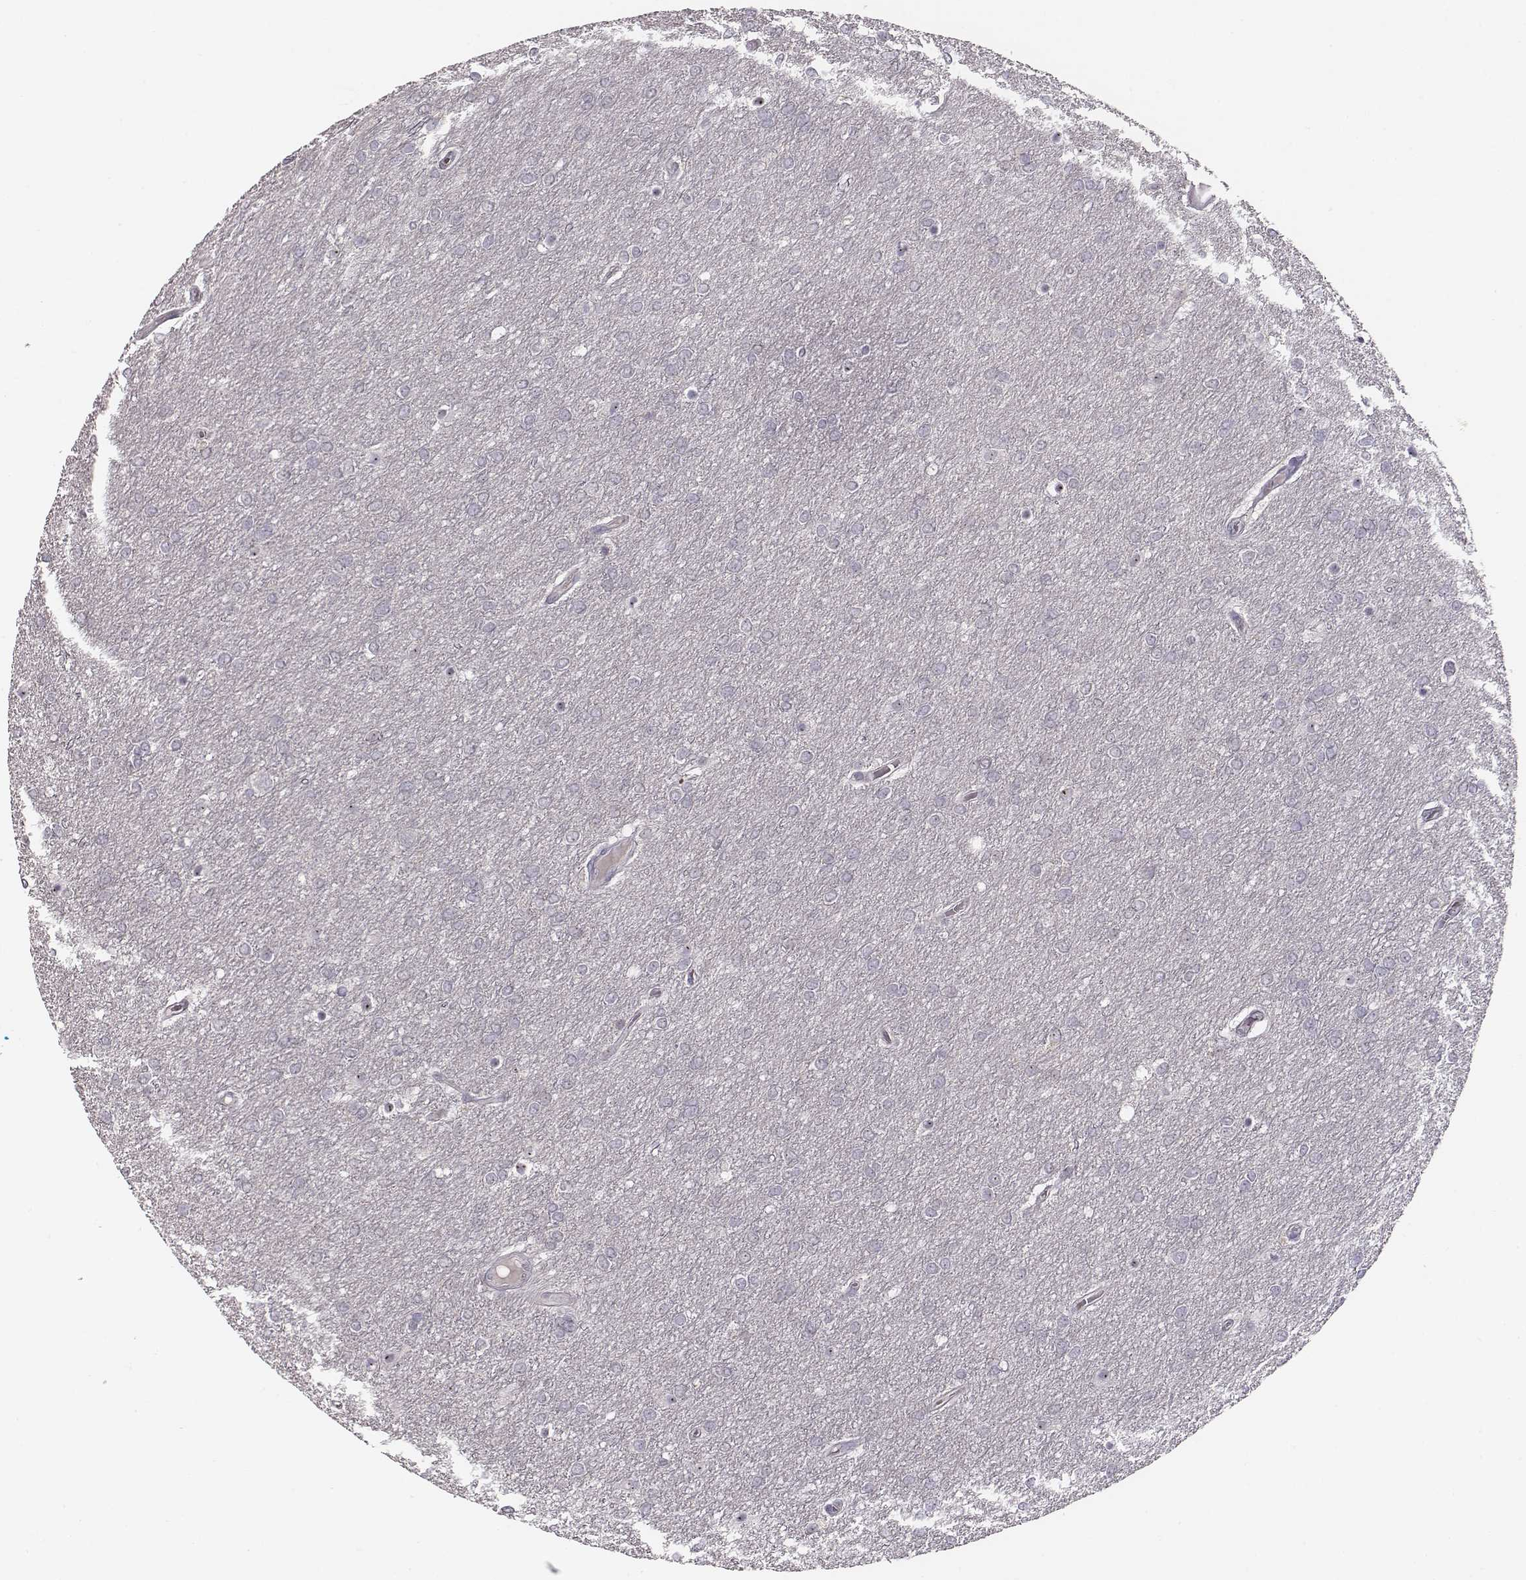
{"staining": {"intensity": "negative", "quantity": "none", "location": "none"}, "tissue": "glioma", "cell_type": "Tumor cells", "image_type": "cancer", "snomed": [{"axis": "morphology", "description": "Glioma, malignant, High grade"}, {"axis": "topography", "description": "Brain"}], "caption": "Glioma stained for a protein using immunohistochemistry (IHC) demonstrates no expression tumor cells.", "gene": "NIFK", "patient": {"sex": "female", "age": 61}}